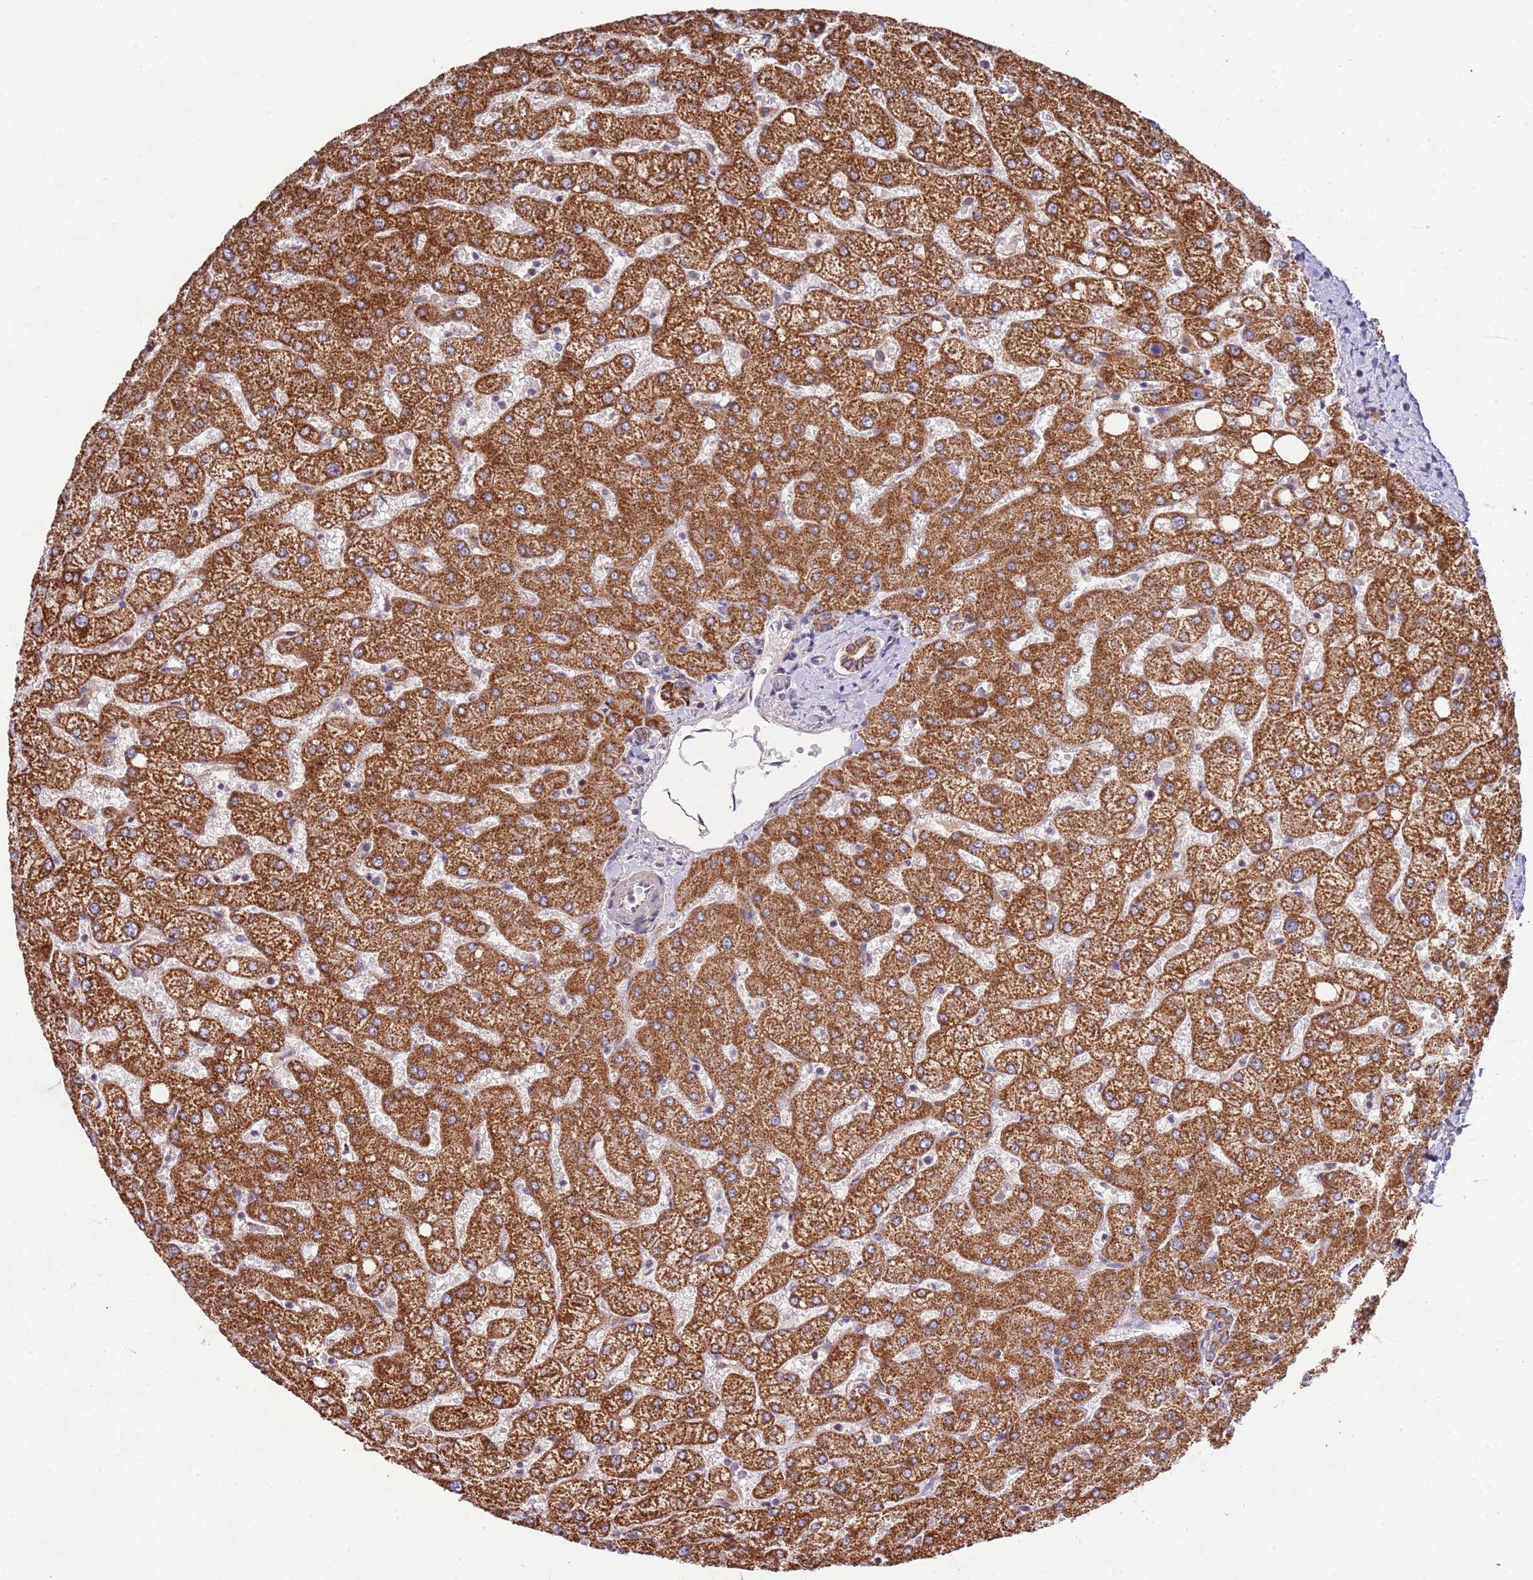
{"staining": {"intensity": "moderate", "quantity": ">75%", "location": "cytoplasmic/membranous"}, "tissue": "liver", "cell_type": "Cholangiocytes", "image_type": "normal", "snomed": [{"axis": "morphology", "description": "Normal tissue, NOS"}, {"axis": "topography", "description": "Liver"}], "caption": "IHC staining of normal liver, which shows medium levels of moderate cytoplasmic/membranous positivity in approximately >75% of cholangiocytes indicating moderate cytoplasmic/membranous protein positivity. The staining was performed using DAB (brown) for protein detection and nuclei were counterstained in hematoxylin (blue).", "gene": "IVD", "patient": {"sex": "female", "age": 54}}